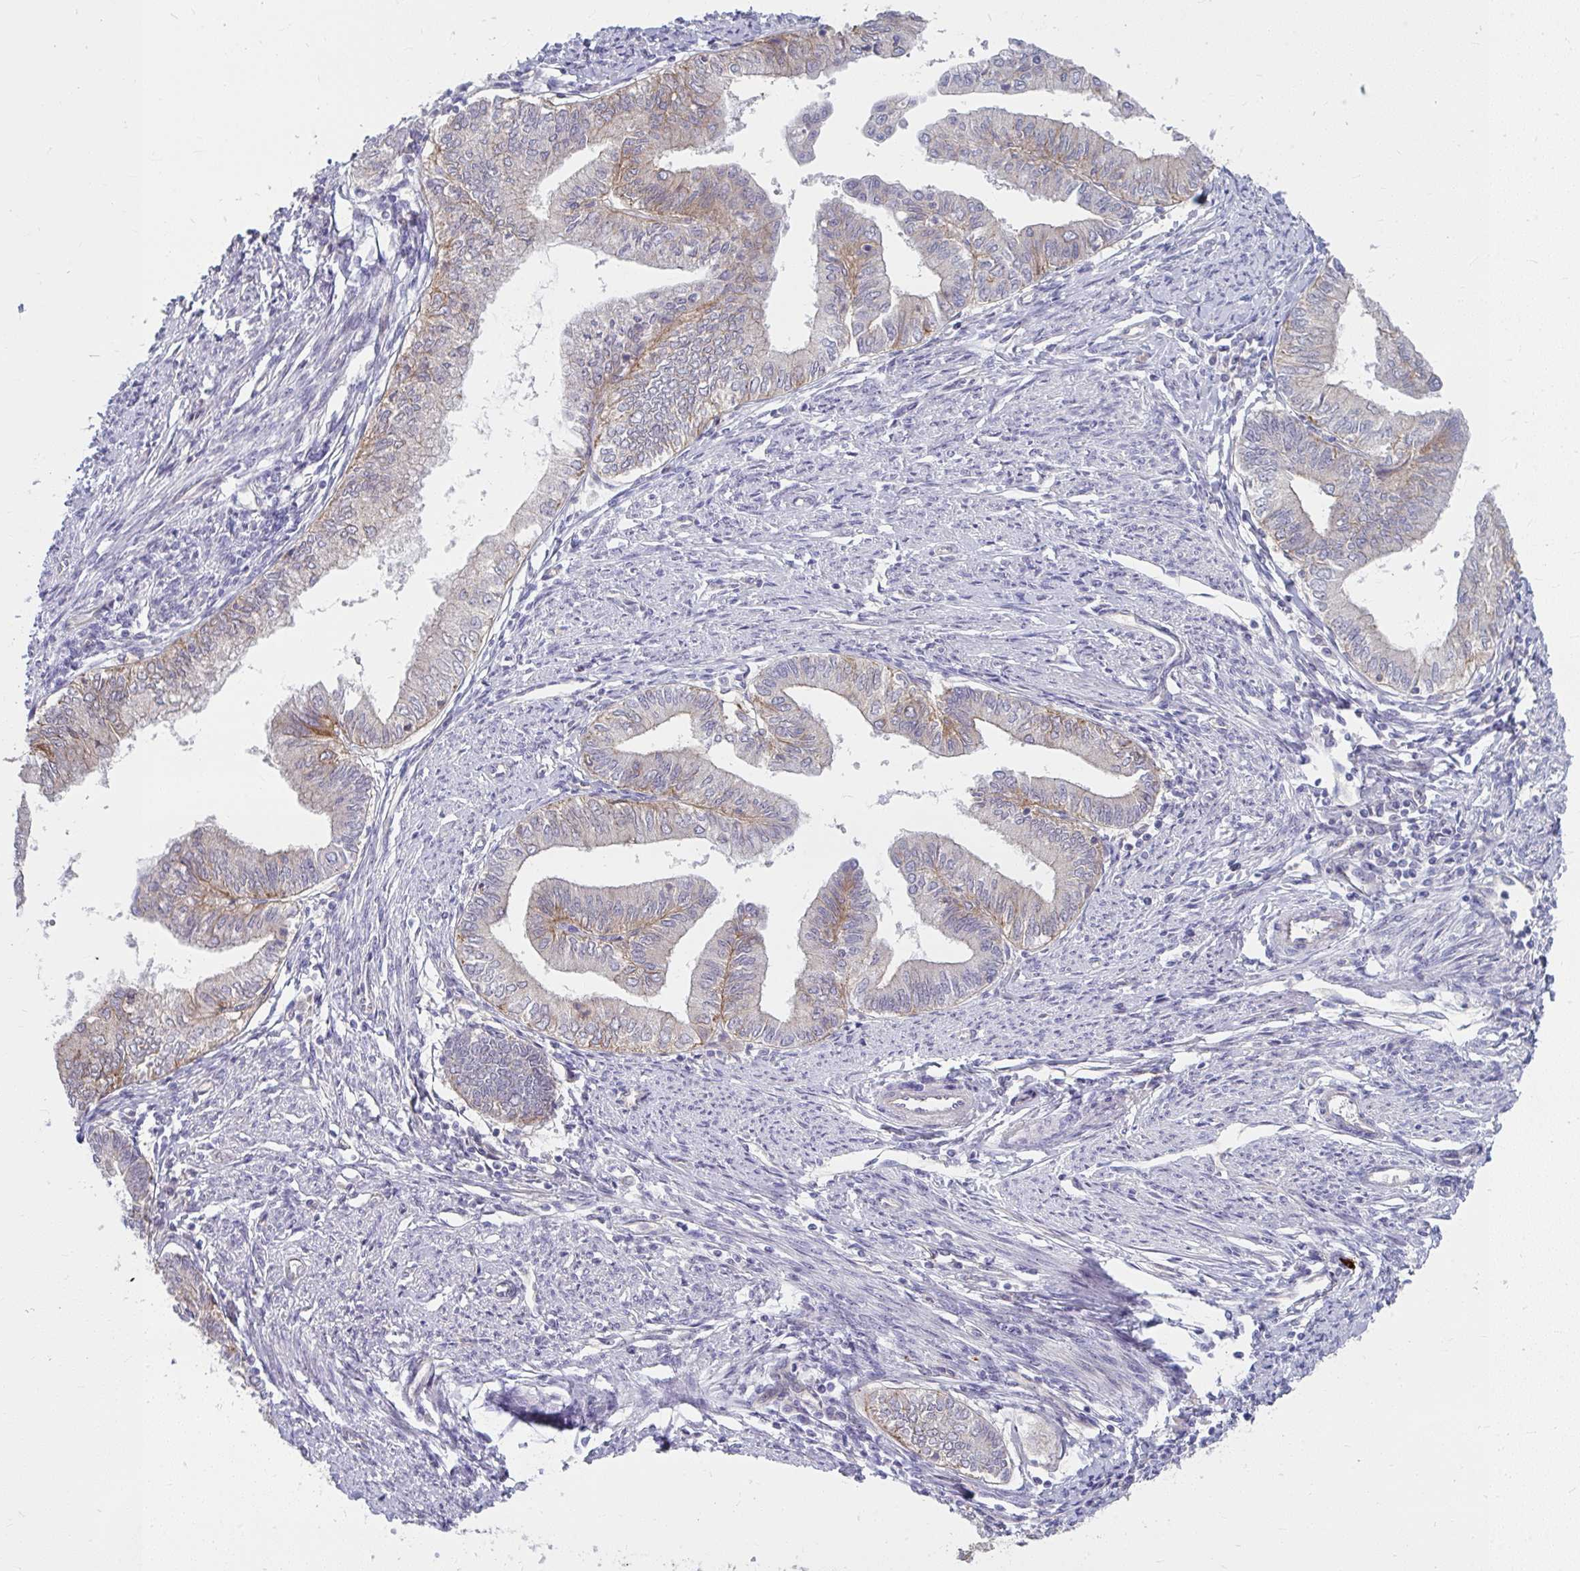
{"staining": {"intensity": "negative", "quantity": "none", "location": "none"}, "tissue": "endometrial cancer", "cell_type": "Tumor cells", "image_type": "cancer", "snomed": [{"axis": "morphology", "description": "Adenocarcinoma, NOS"}, {"axis": "topography", "description": "Endometrium"}], "caption": "A micrograph of human endometrial adenocarcinoma is negative for staining in tumor cells. (IHC, brightfield microscopy, high magnification).", "gene": "MUS81", "patient": {"sex": "female", "age": 66}}